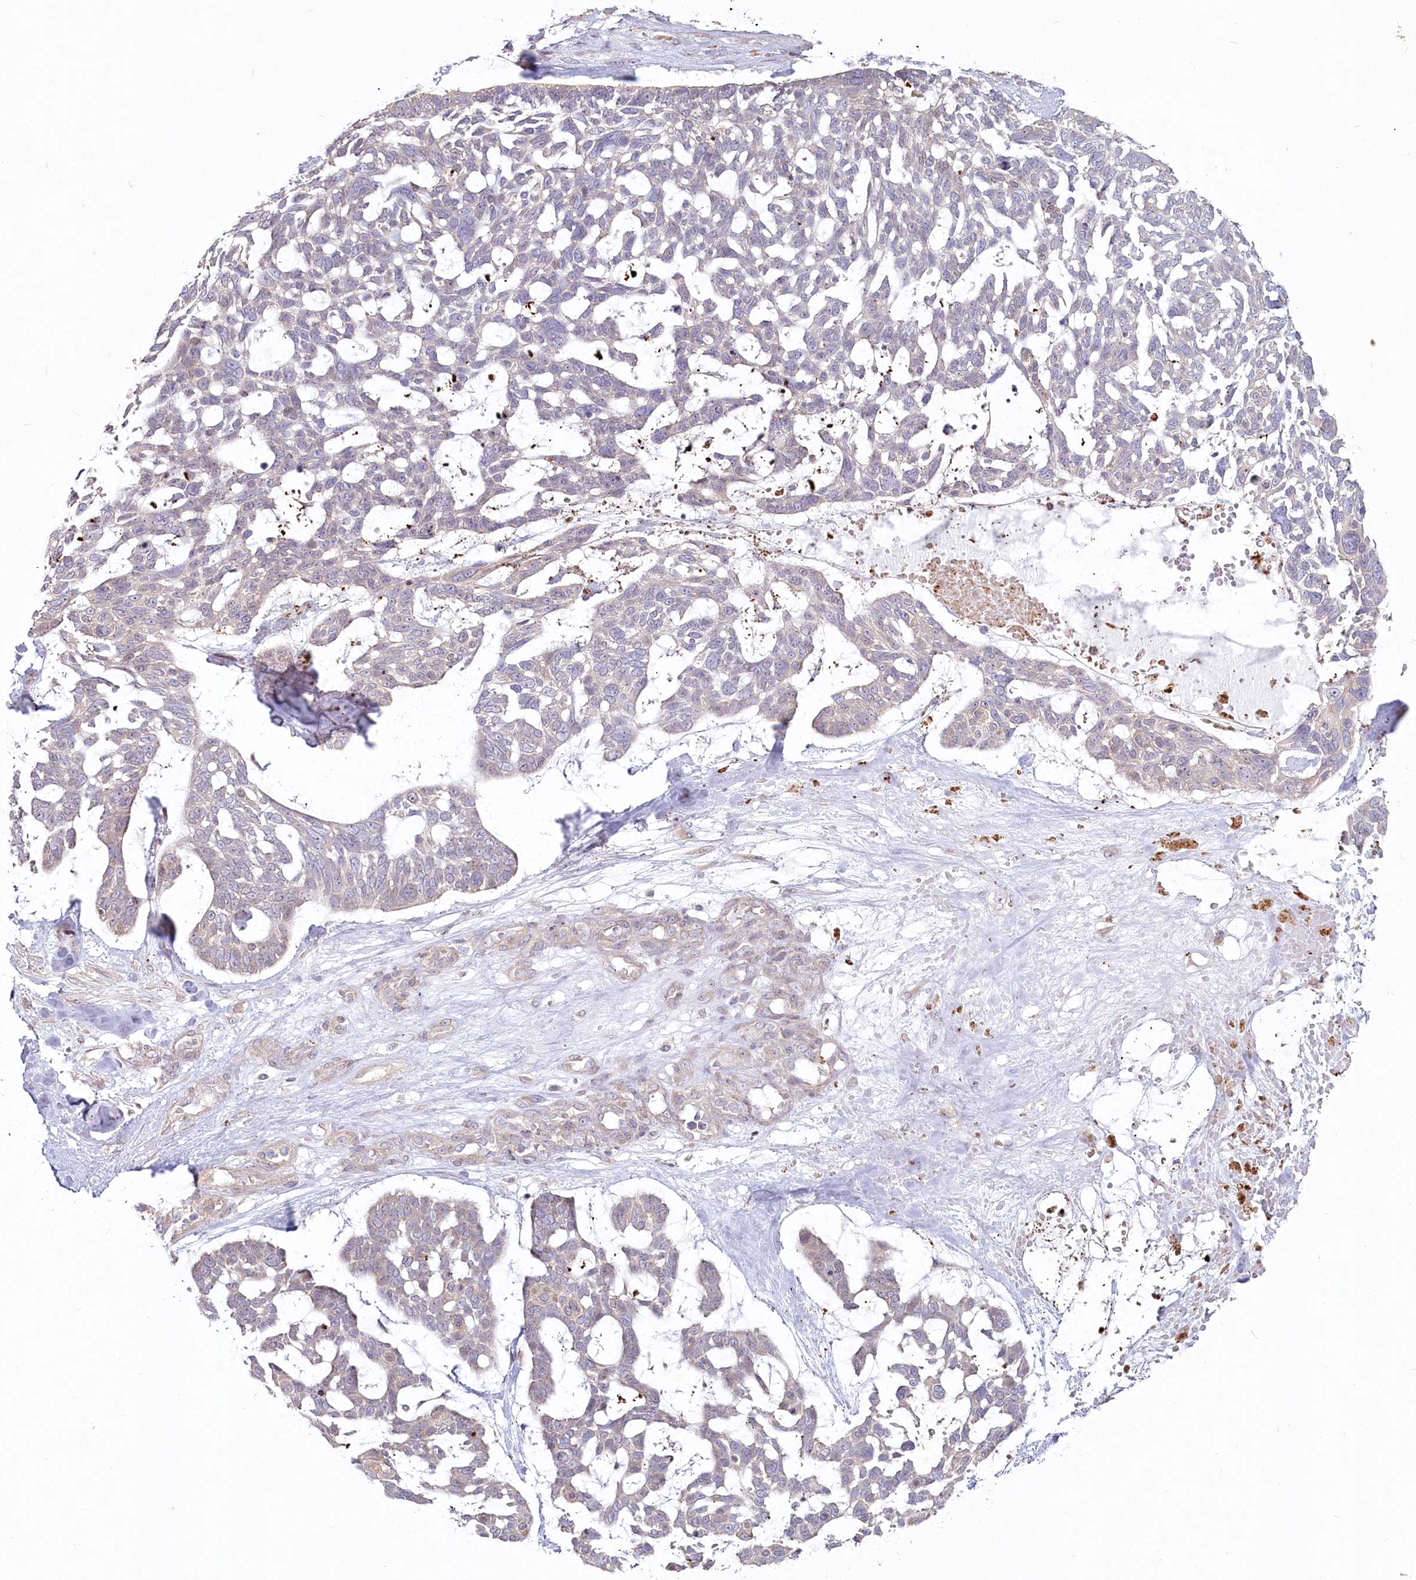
{"staining": {"intensity": "negative", "quantity": "none", "location": "none"}, "tissue": "skin cancer", "cell_type": "Tumor cells", "image_type": "cancer", "snomed": [{"axis": "morphology", "description": "Basal cell carcinoma"}, {"axis": "topography", "description": "Skin"}], "caption": "Immunohistochemical staining of skin basal cell carcinoma displays no significant positivity in tumor cells.", "gene": "SPINK13", "patient": {"sex": "male", "age": 88}}